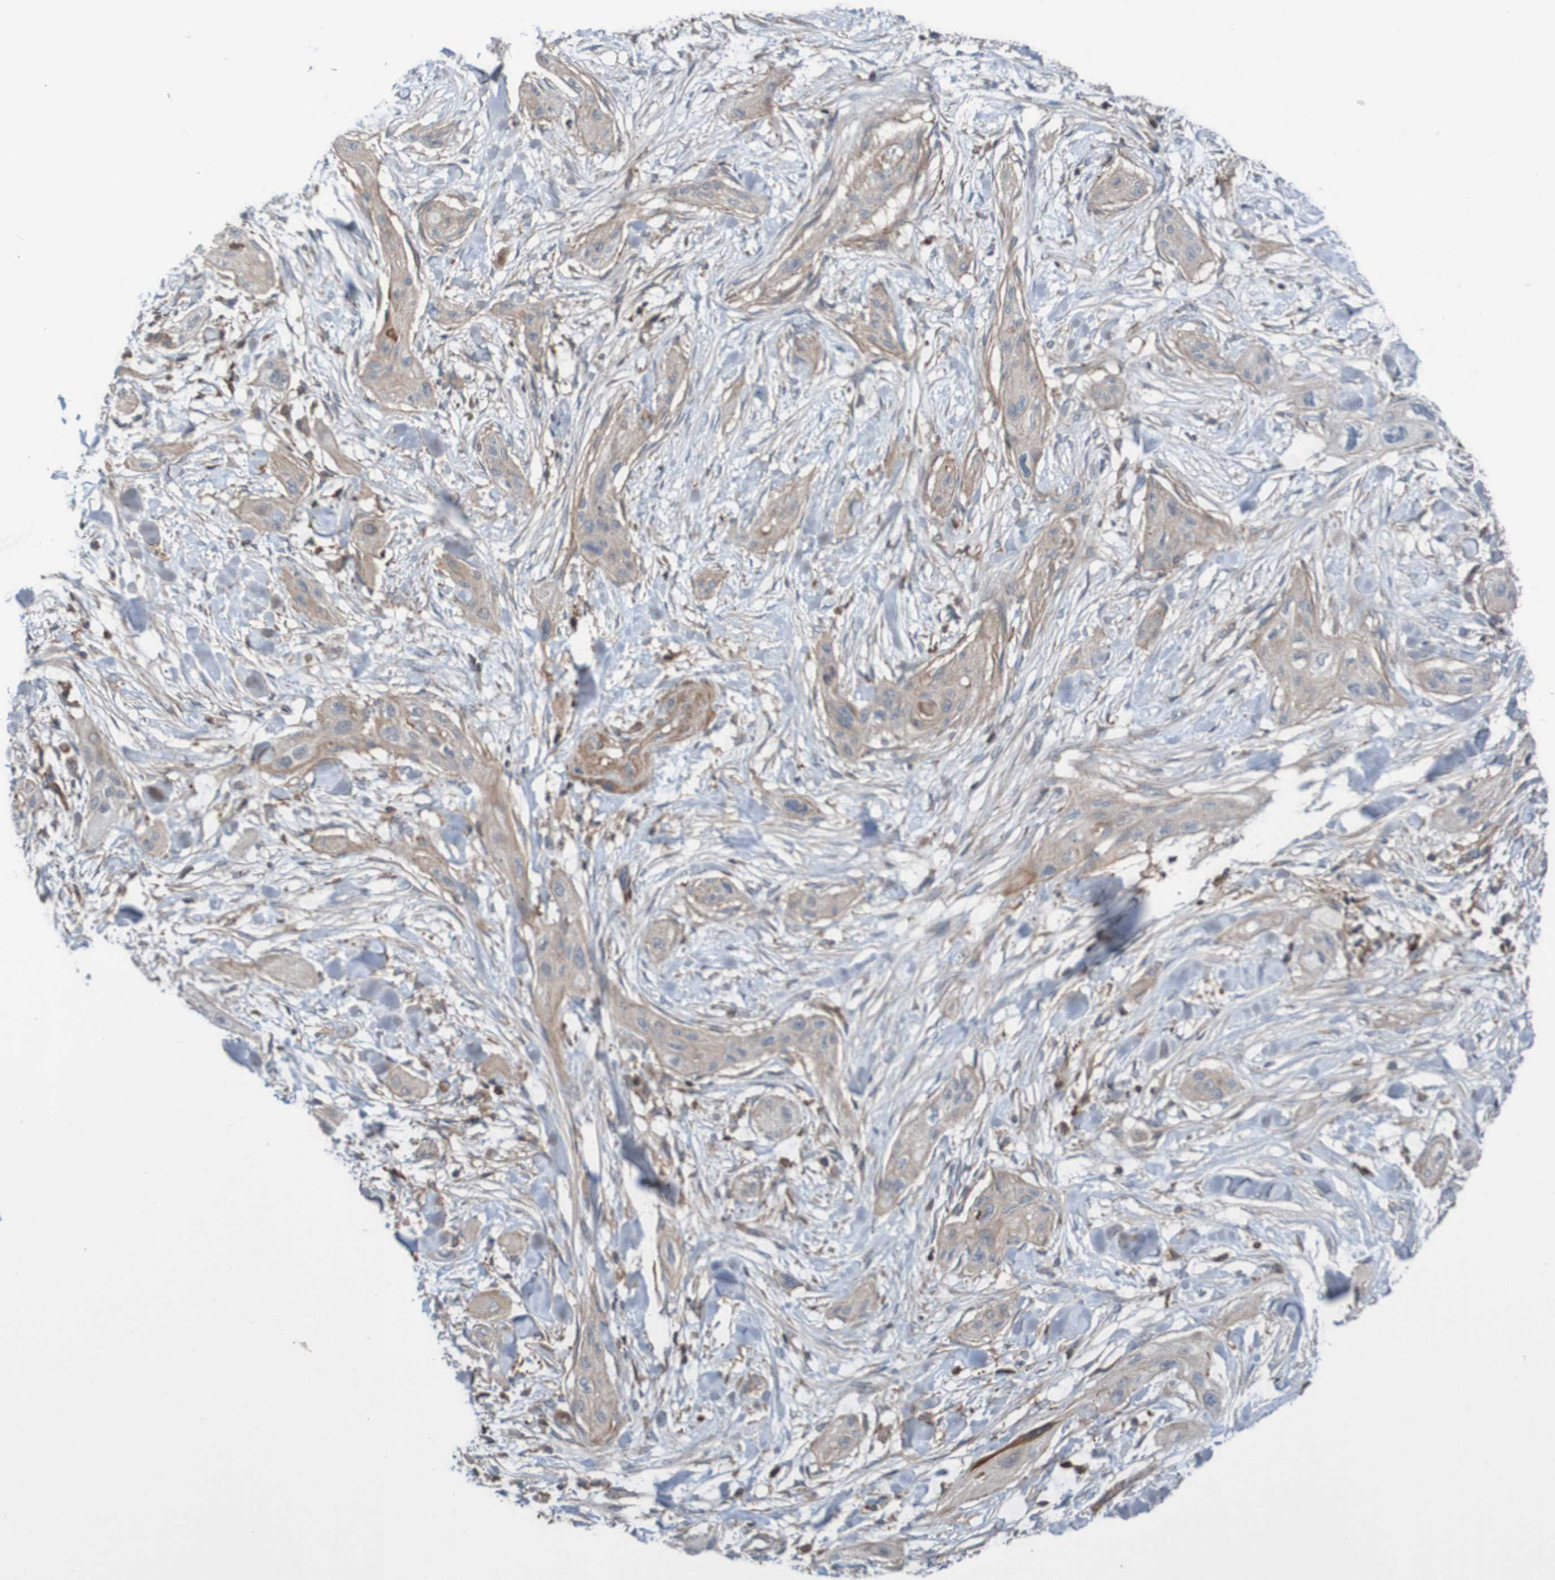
{"staining": {"intensity": "weak", "quantity": ">75%", "location": "cytoplasmic/membranous"}, "tissue": "lung cancer", "cell_type": "Tumor cells", "image_type": "cancer", "snomed": [{"axis": "morphology", "description": "Squamous cell carcinoma, NOS"}, {"axis": "topography", "description": "Lung"}], "caption": "Immunohistochemistry micrograph of human lung cancer (squamous cell carcinoma) stained for a protein (brown), which shows low levels of weak cytoplasmic/membranous expression in about >75% of tumor cells.", "gene": "PDGFB", "patient": {"sex": "female", "age": 47}}